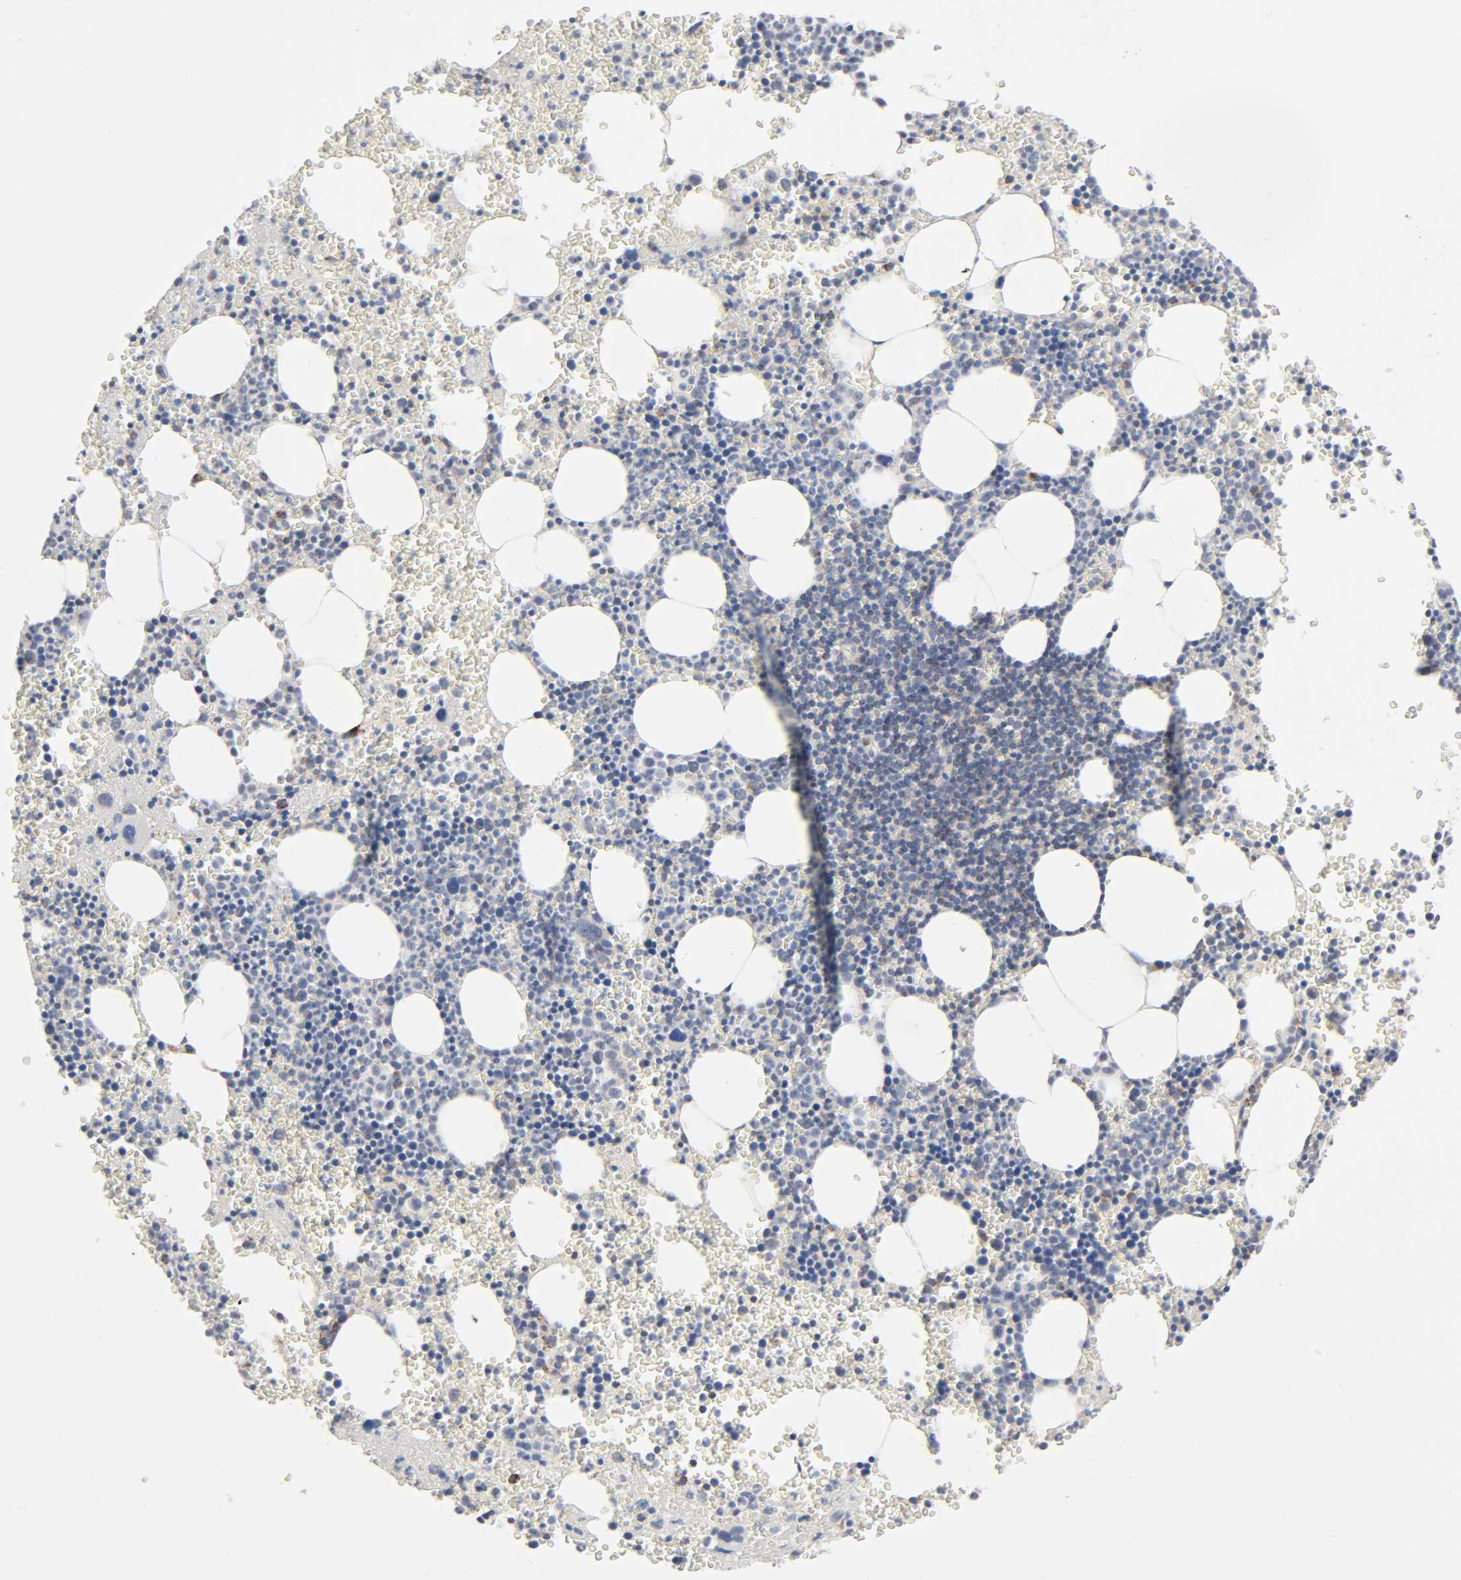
{"staining": {"intensity": "moderate", "quantity": "<25%", "location": "cytoplasmic/membranous"}, "tissue": "bone marrow", "cell_type": "Hematopoietic cells", "image_type": "normal", "snomed": [{"axis": "morphology", "description": "Normal tissue, NOS"}, {"axis": "topography", "description": "Bone marrow"}], "caption": "Hematopoietic cells reveal moderate cytoplasmic/membranous staining in about <25% of cells in normal bone marrow. The staining was performed using DAB to visualize the protein expression in brown, while the nuclei were stained in blue with hematoxylin (Magnification: 20x).", "gene": "SYT16", "patient": {"sex": "female", "age": 68}}